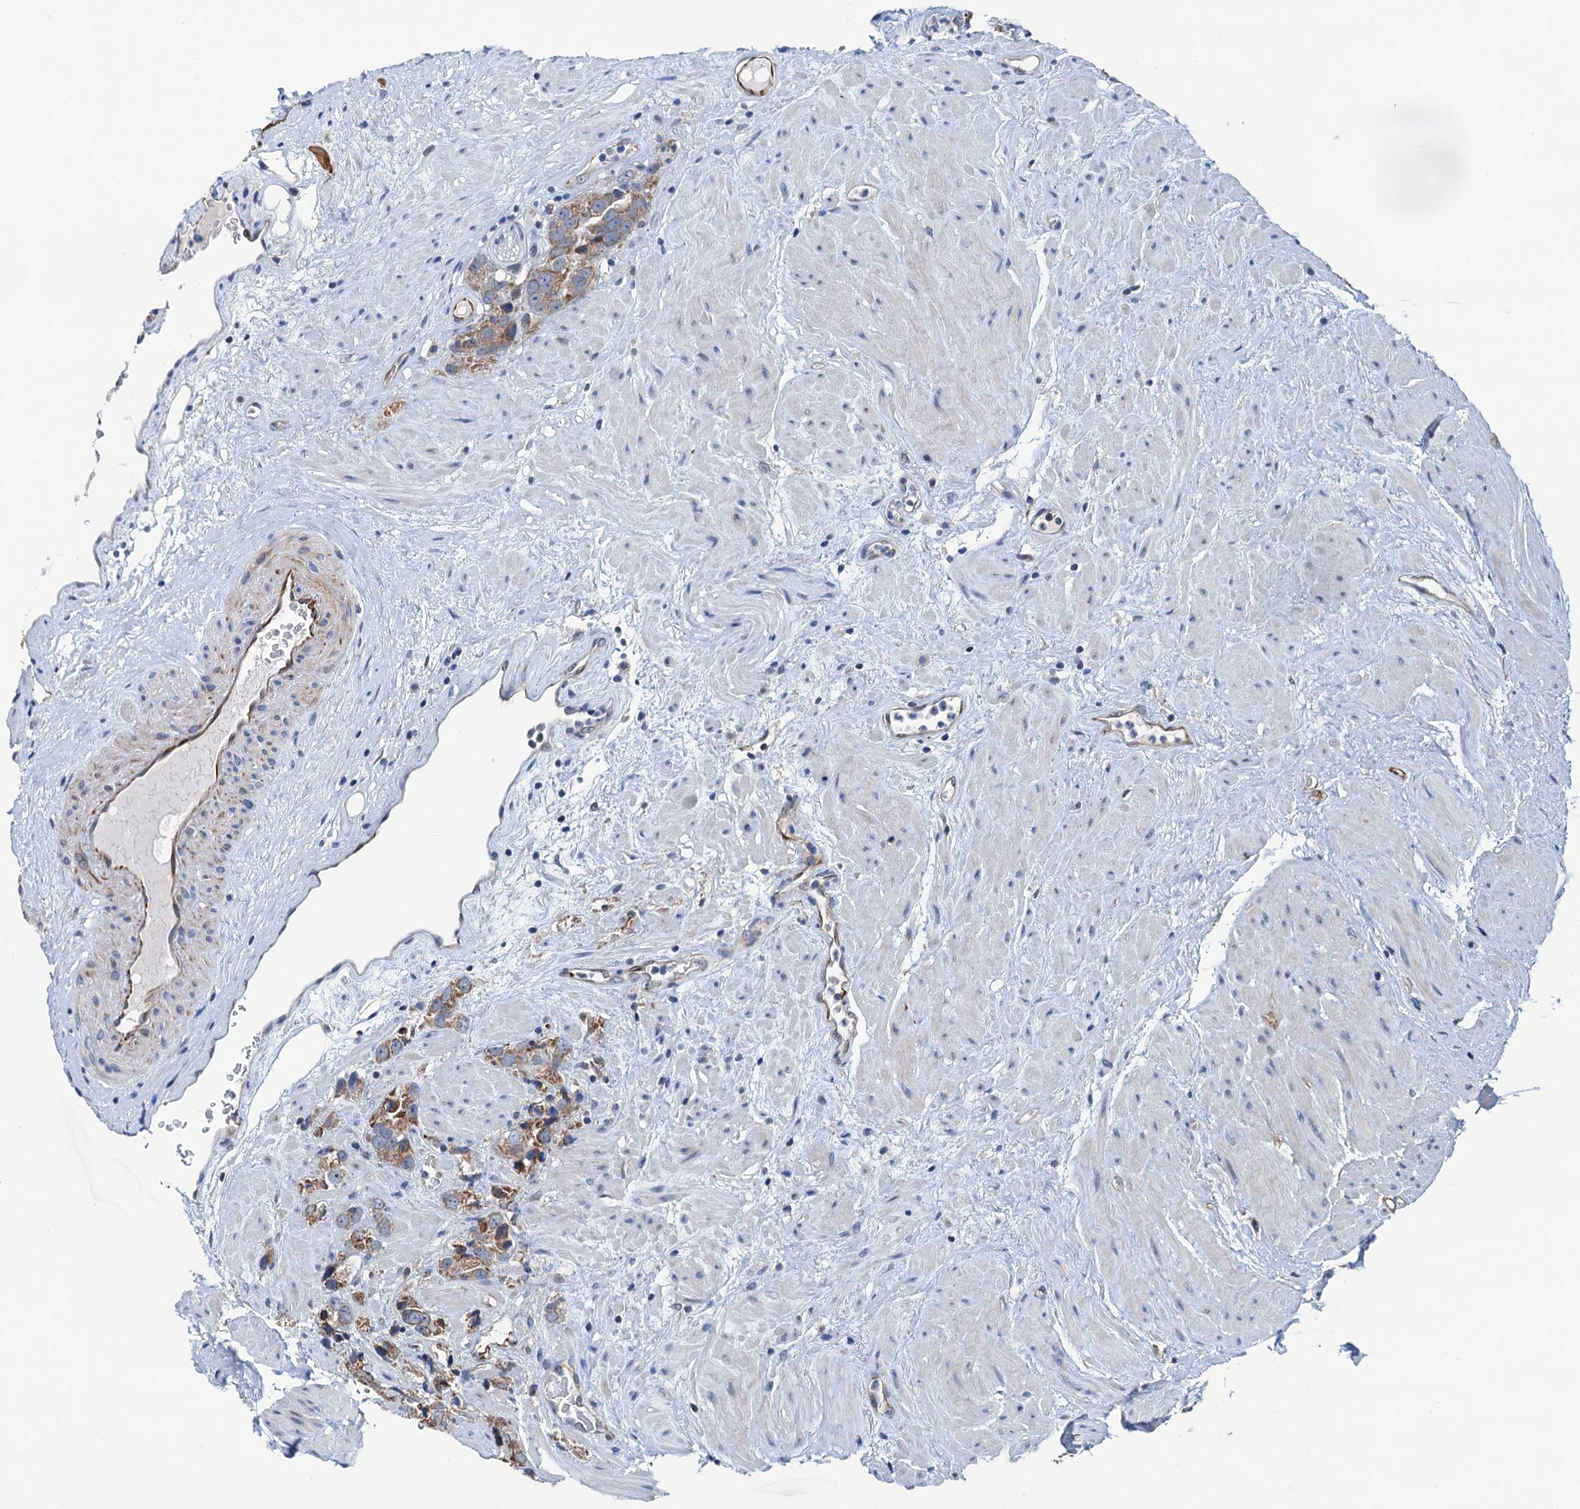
{"staining": {"intensity": "moderate", "quantity": ">75%", "location": "cytoplasmic/membranous"}, "tissue": "prostate cancer", "cell_type": "Tumor cells", "image_type": "cancer", "snomed": [{"axis": "morphology", "description": "Adenocarcinoma, NOS"}, {"axis": "topography", "description": "Prostate"}], "caption": "About >75% of tumor cells in human prostate adenocarcinoma show moderate cytoplasmic/membranous protein expression as visualized by brown immunohistochemical staining.", "gene": "ELAC1", "patient": {"sex": "male", "age": 79}}